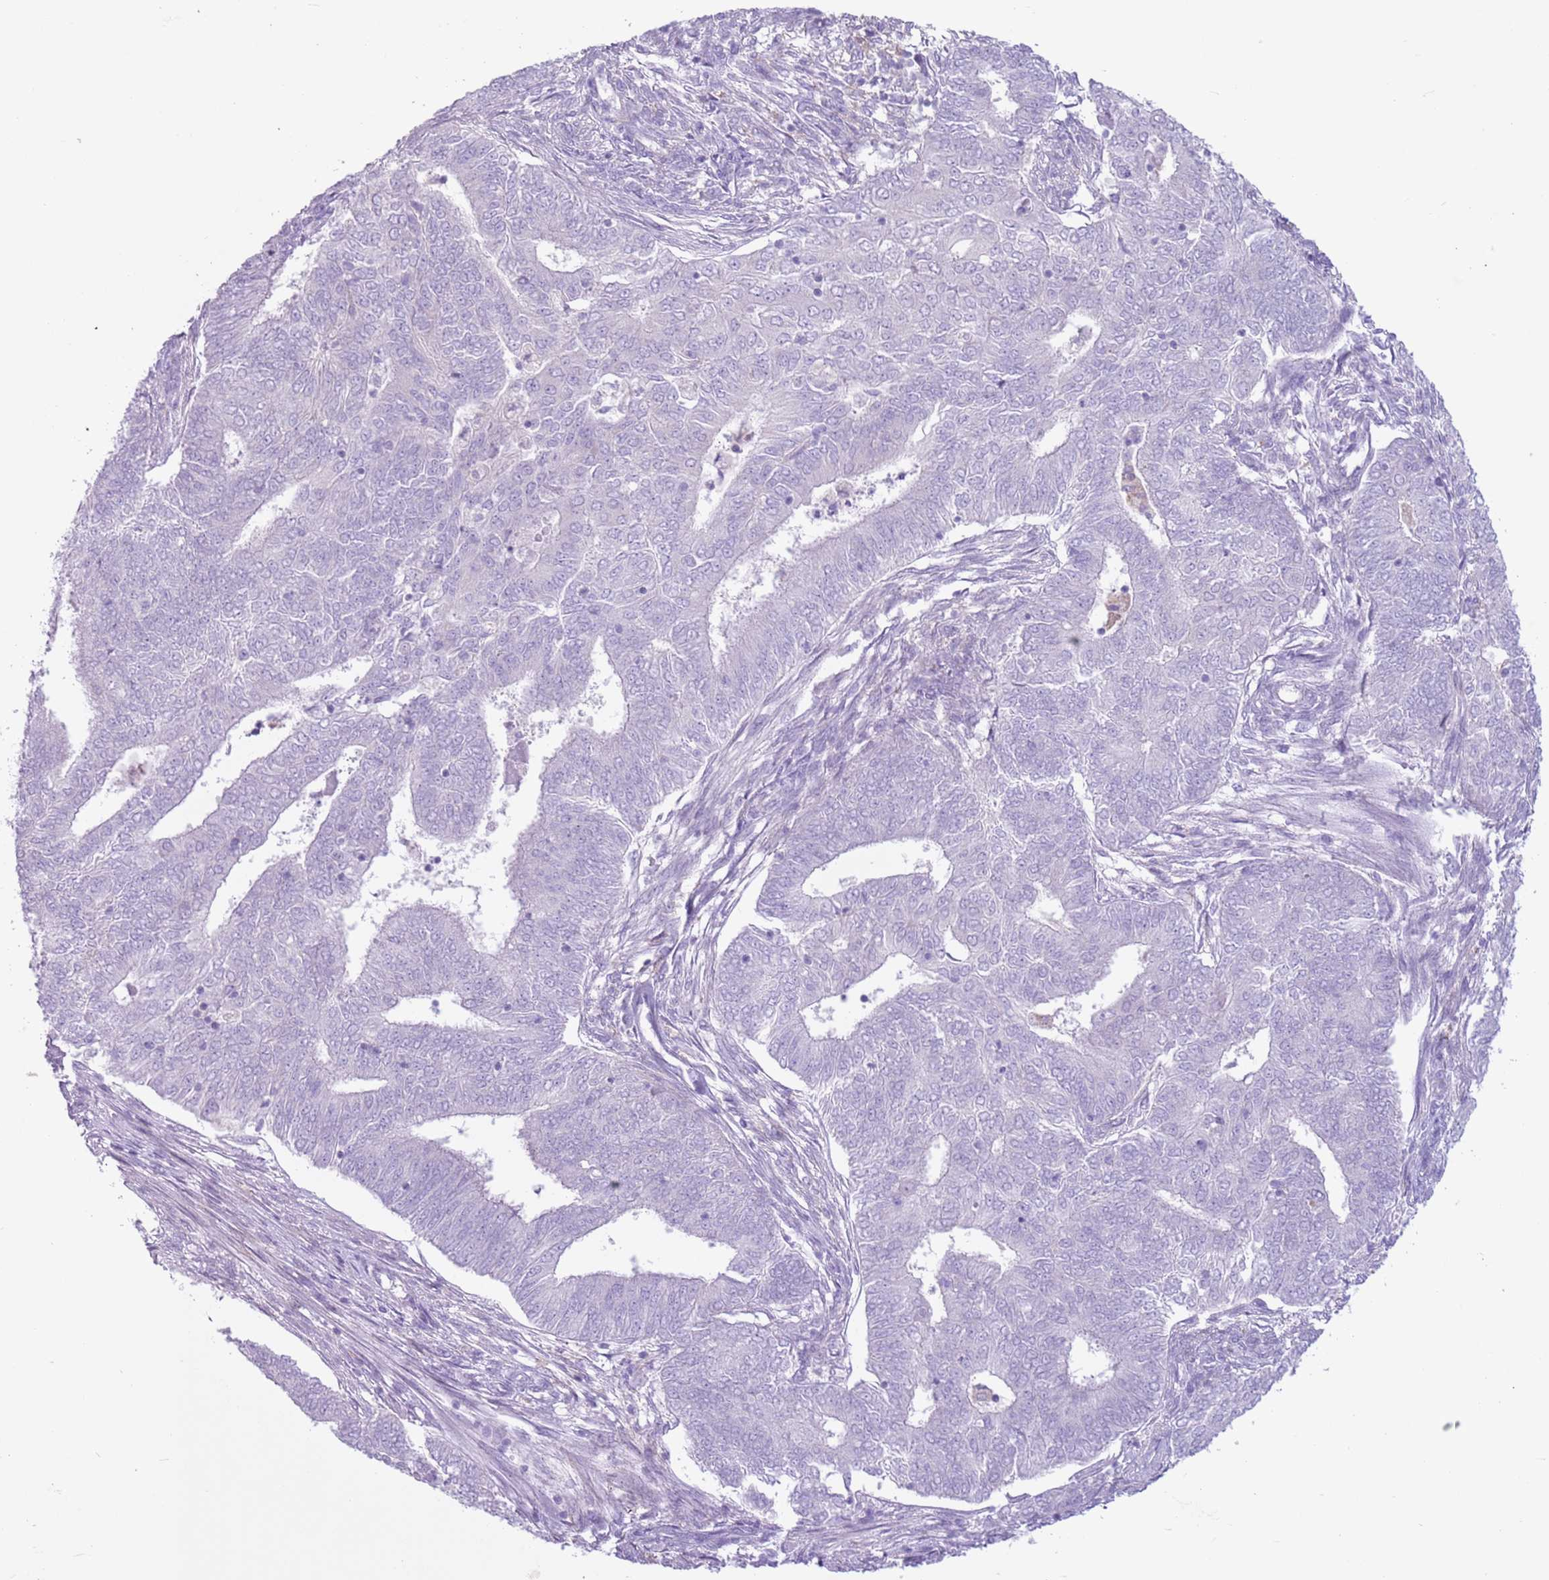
{"staining": {"intensity": "negative", "quantity": "none", "location": "none"}, "tissue": "endometrial cancer", "cell_type": "Tumor cells", "image_type": "cancer", "snomed": [{"axis": "morphology", "description": "Adenocarcinoma, NOS"}, {"axis": "topography", "description": "Endometrium"}], "caption": "The image displays no significant staining in tumor cells of adenocarcinoma (endometrial). (Immunohistochemistry, brightfield microscopy, high magnification).", "gene": "SNX6", "patient": {"sex": "female", "age": 62}}